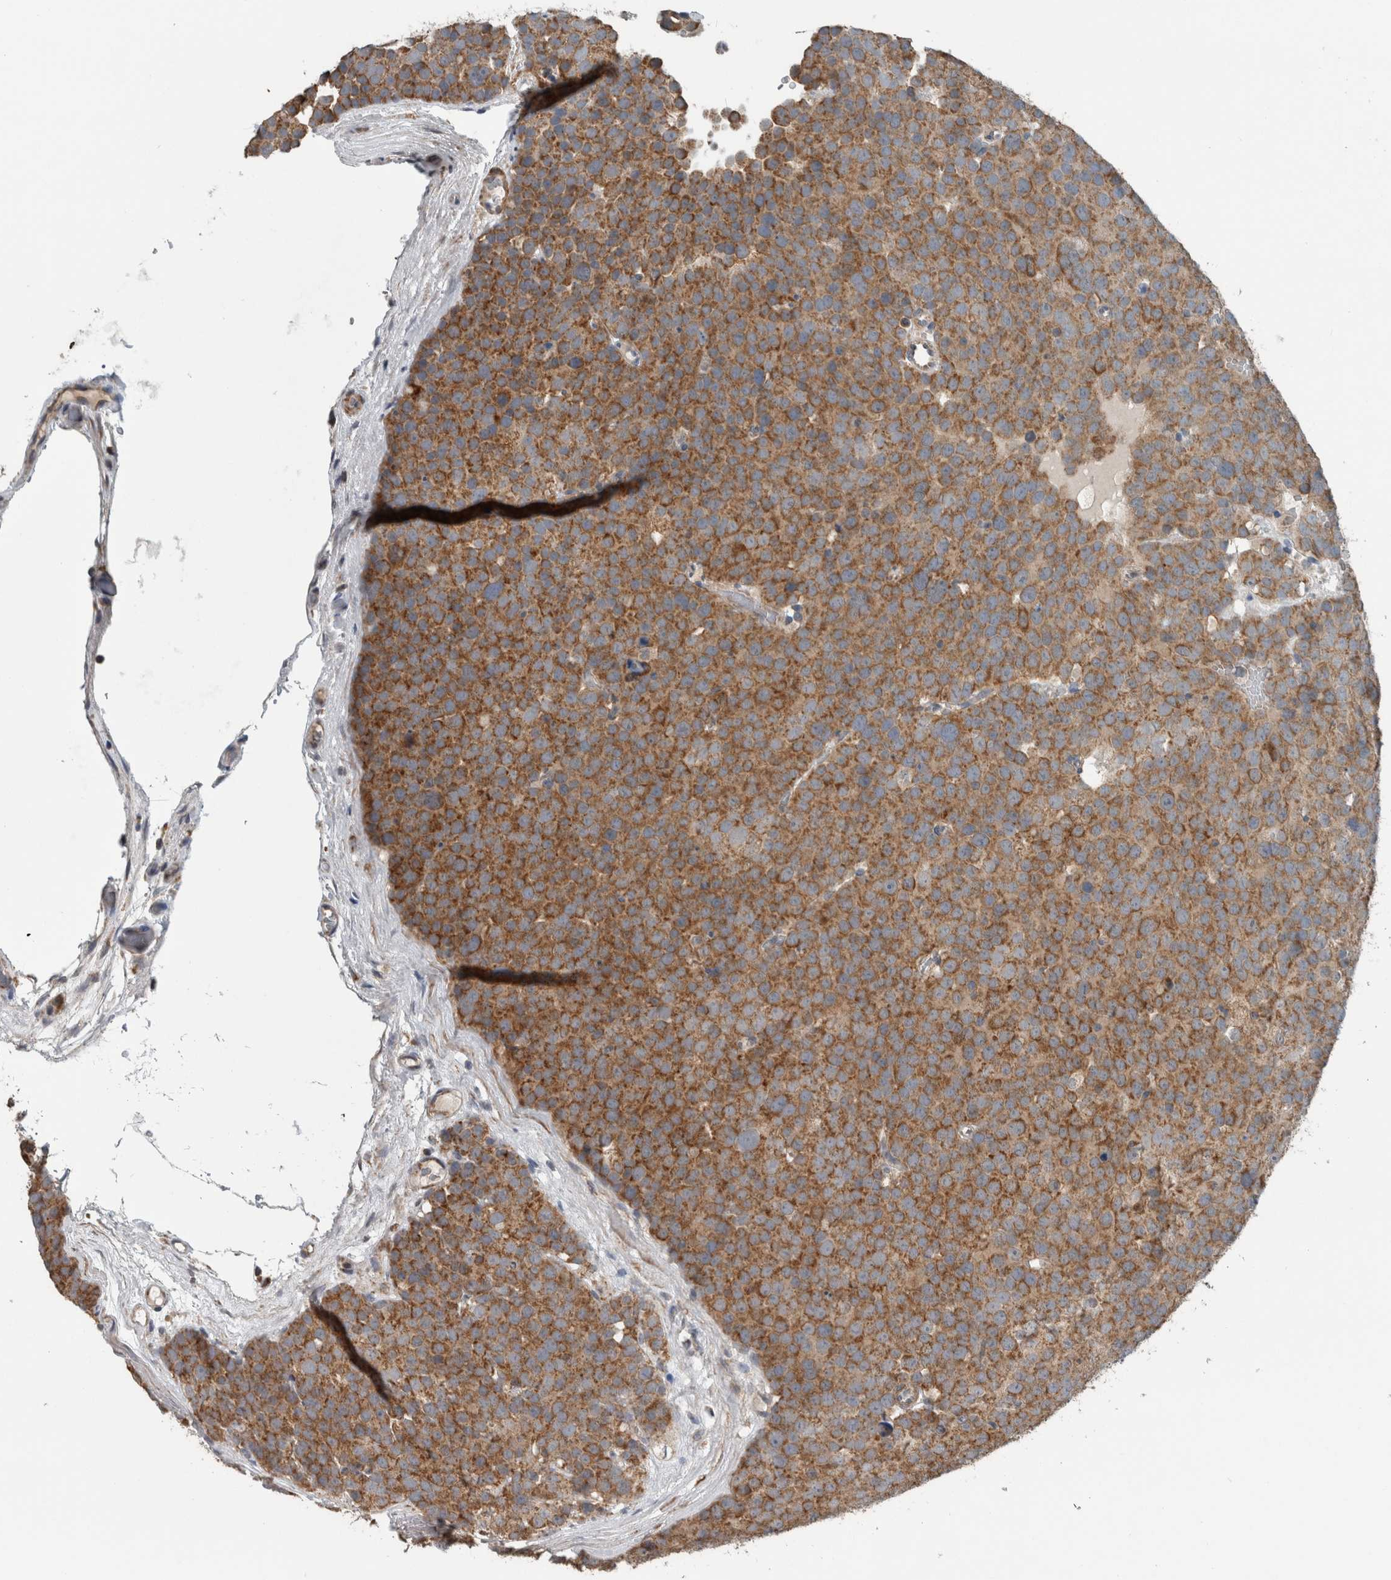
{"staining": {"intensity": "strong", "quantity": ">75%", "location": "cytoplasmic/membranous"}, "tissue": "testis cancer", "cell_type": "Tumor cells", "image_type": "cancer", "snomed": [{"axis": "morphology", "description": "Seminoma, NOS"}, {"axis": "topography", "description": "Testis"}], "caption": "Human testis seminoma stained with a protein marker displays strong staining in tumor cells.", "gene": "ARMC1", "patient": {"sex": "male", "age": 71}}